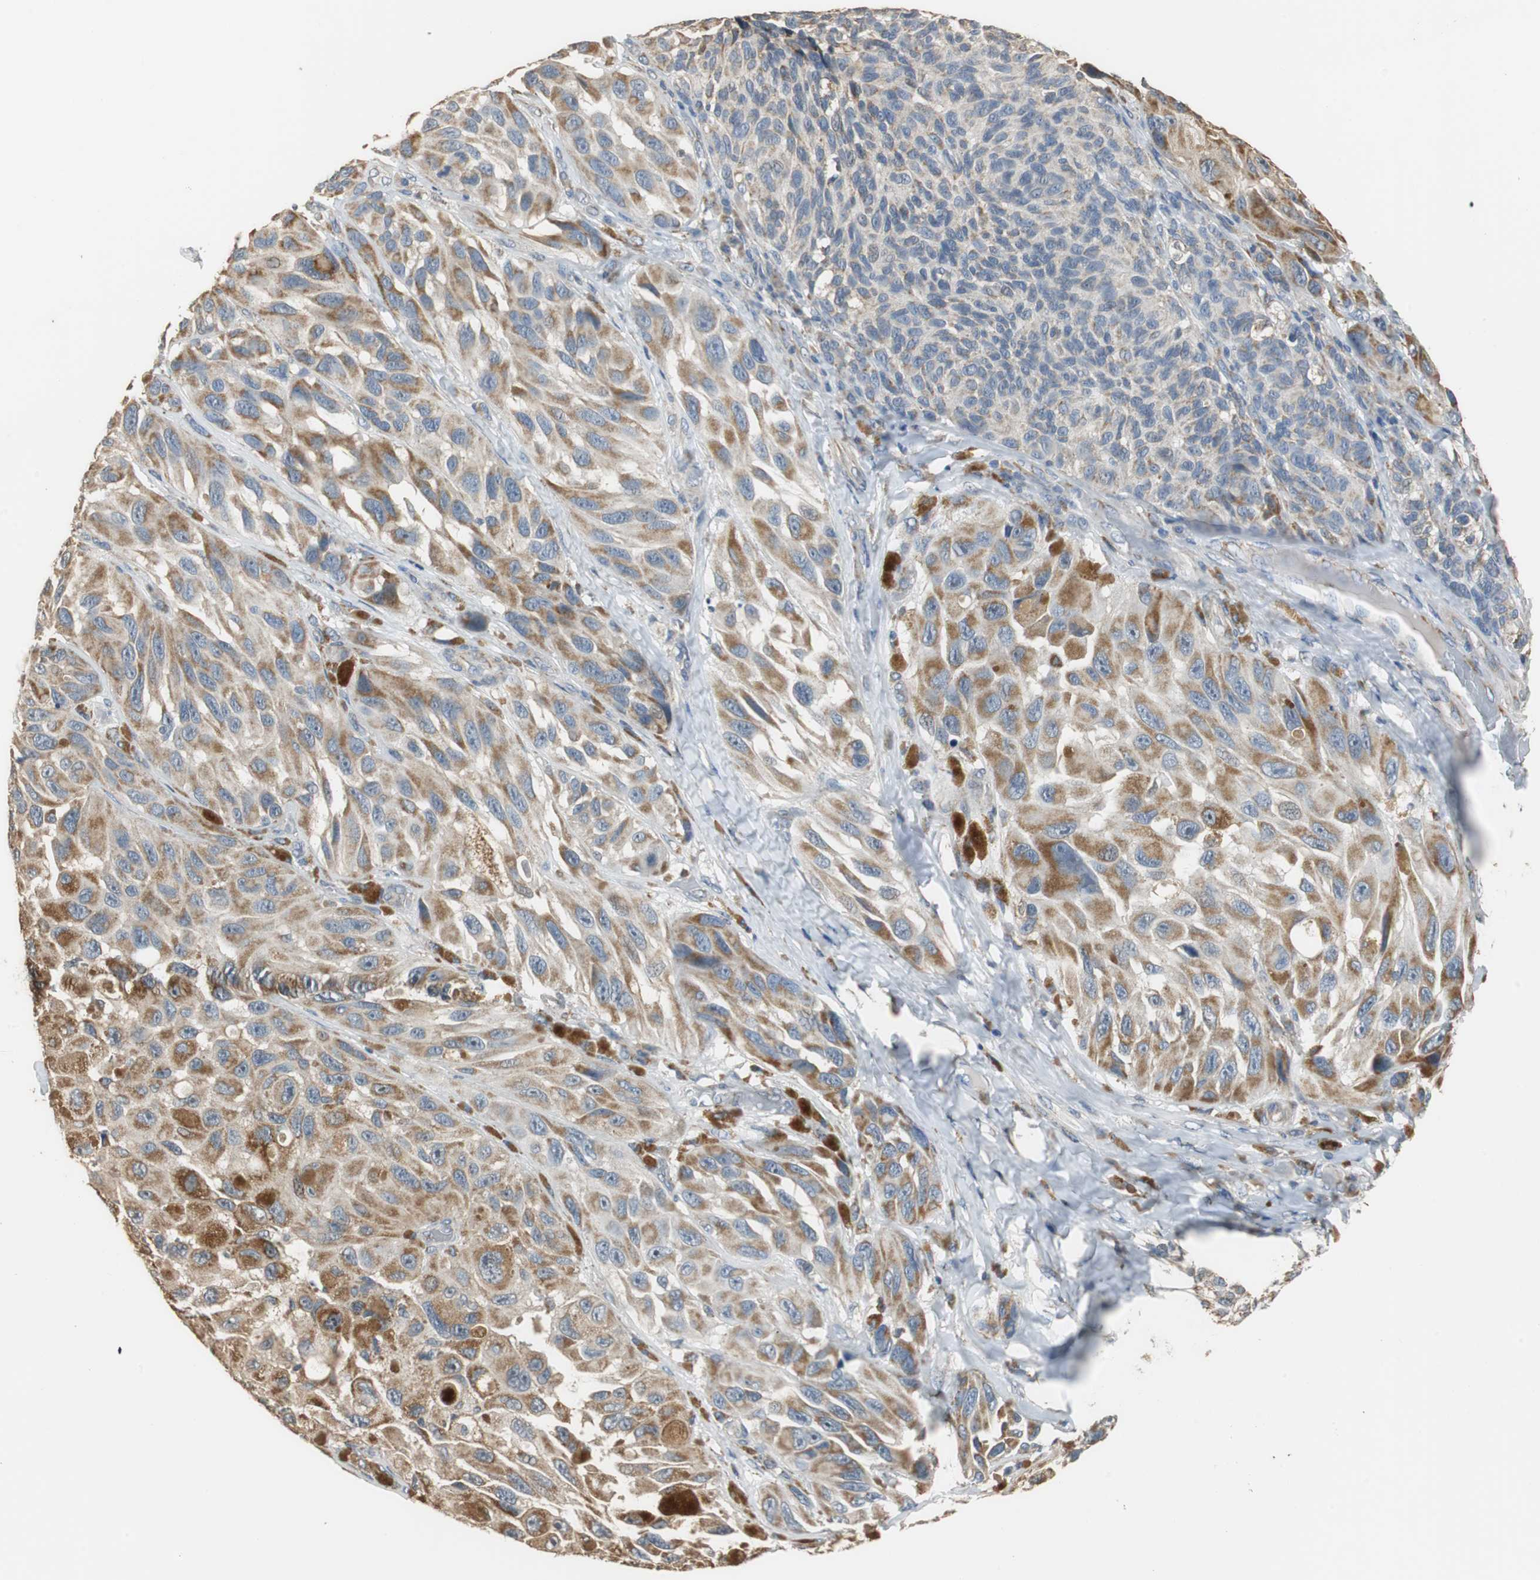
{"staining": {"intensity": "moderate", "quantity": ">75%", "location": "cytoplasmic/membranous"}, "tissue": "melanoma", "cell_type": "Tumor cells", "image_type": "cancer", "snomed": [{"axis": "morphology", "description": "Malignant melanoma, NOS"}, {"axis": "topography", "description": "Skin"}], "caption": "An immunohistochemistry photomicrograph of neoplastic tissue is shown. Protein staining in brown shows moderate cytoplasmic/membranous positivity in melanoma within tumor cells.", "gene": "HMGCL", "patient": {"sex": "female", "age": 73}}